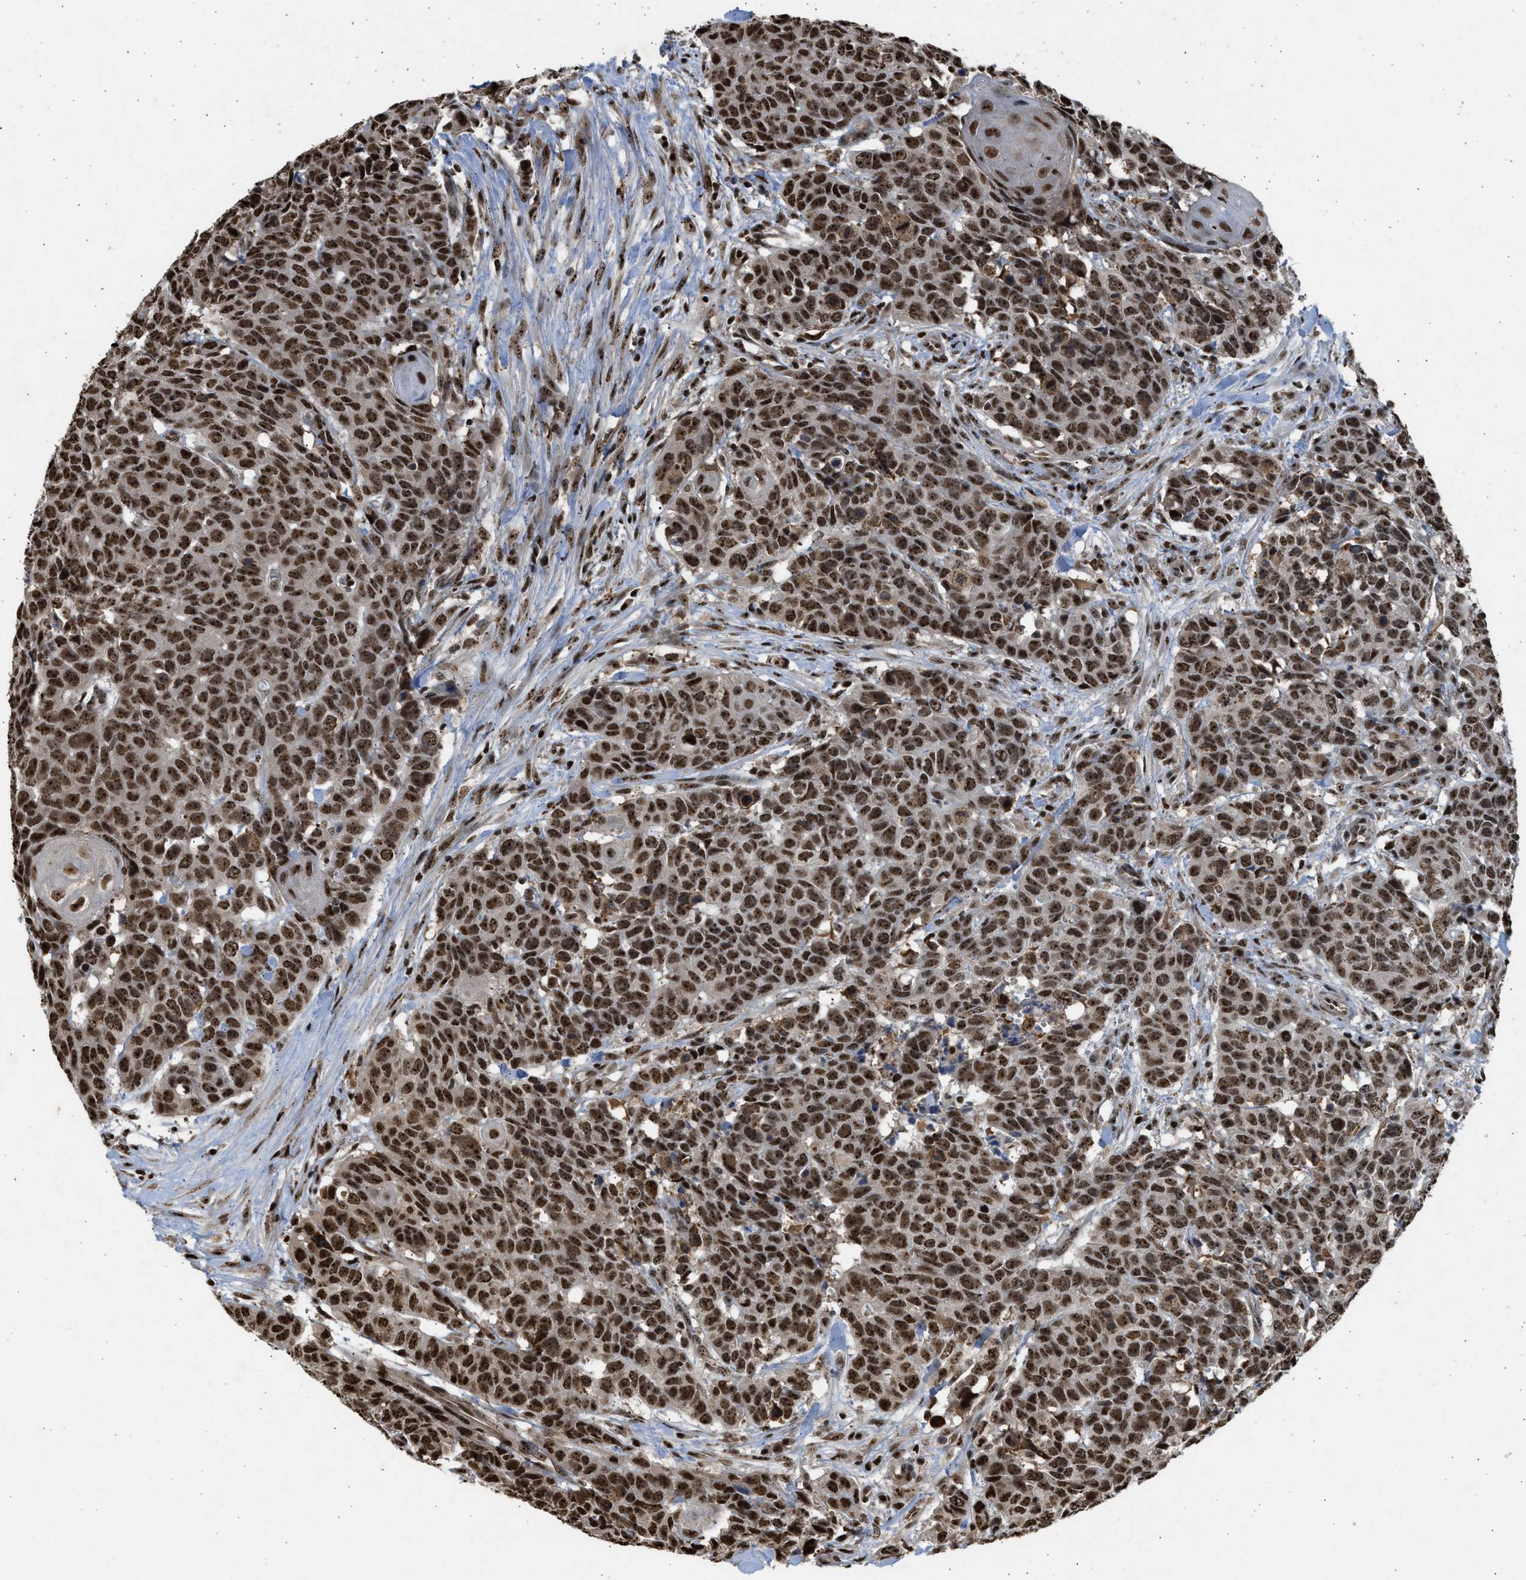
{"staining": {"intensity": "strong", "quantity": ">75%", "location": "nuclear"}, "tissue": "head and neck cancer", "cell_type": "Tumor cells", "image_type": "cancer", "snomed": [{"axis": "morphology", "description": "Squamous cell carcinoma, NOS"}, {"axis": "topography", "description": "Head-Neck"}], "caption": "High-power microscopy captured an IHC histopathology image of head and neck cancer (squamous cell carcinoma), revealing strong nuclear expression in about >75% of tumor cells.", "gene": "TFDP2", "patient": {"sex": "male", "age": 66}}